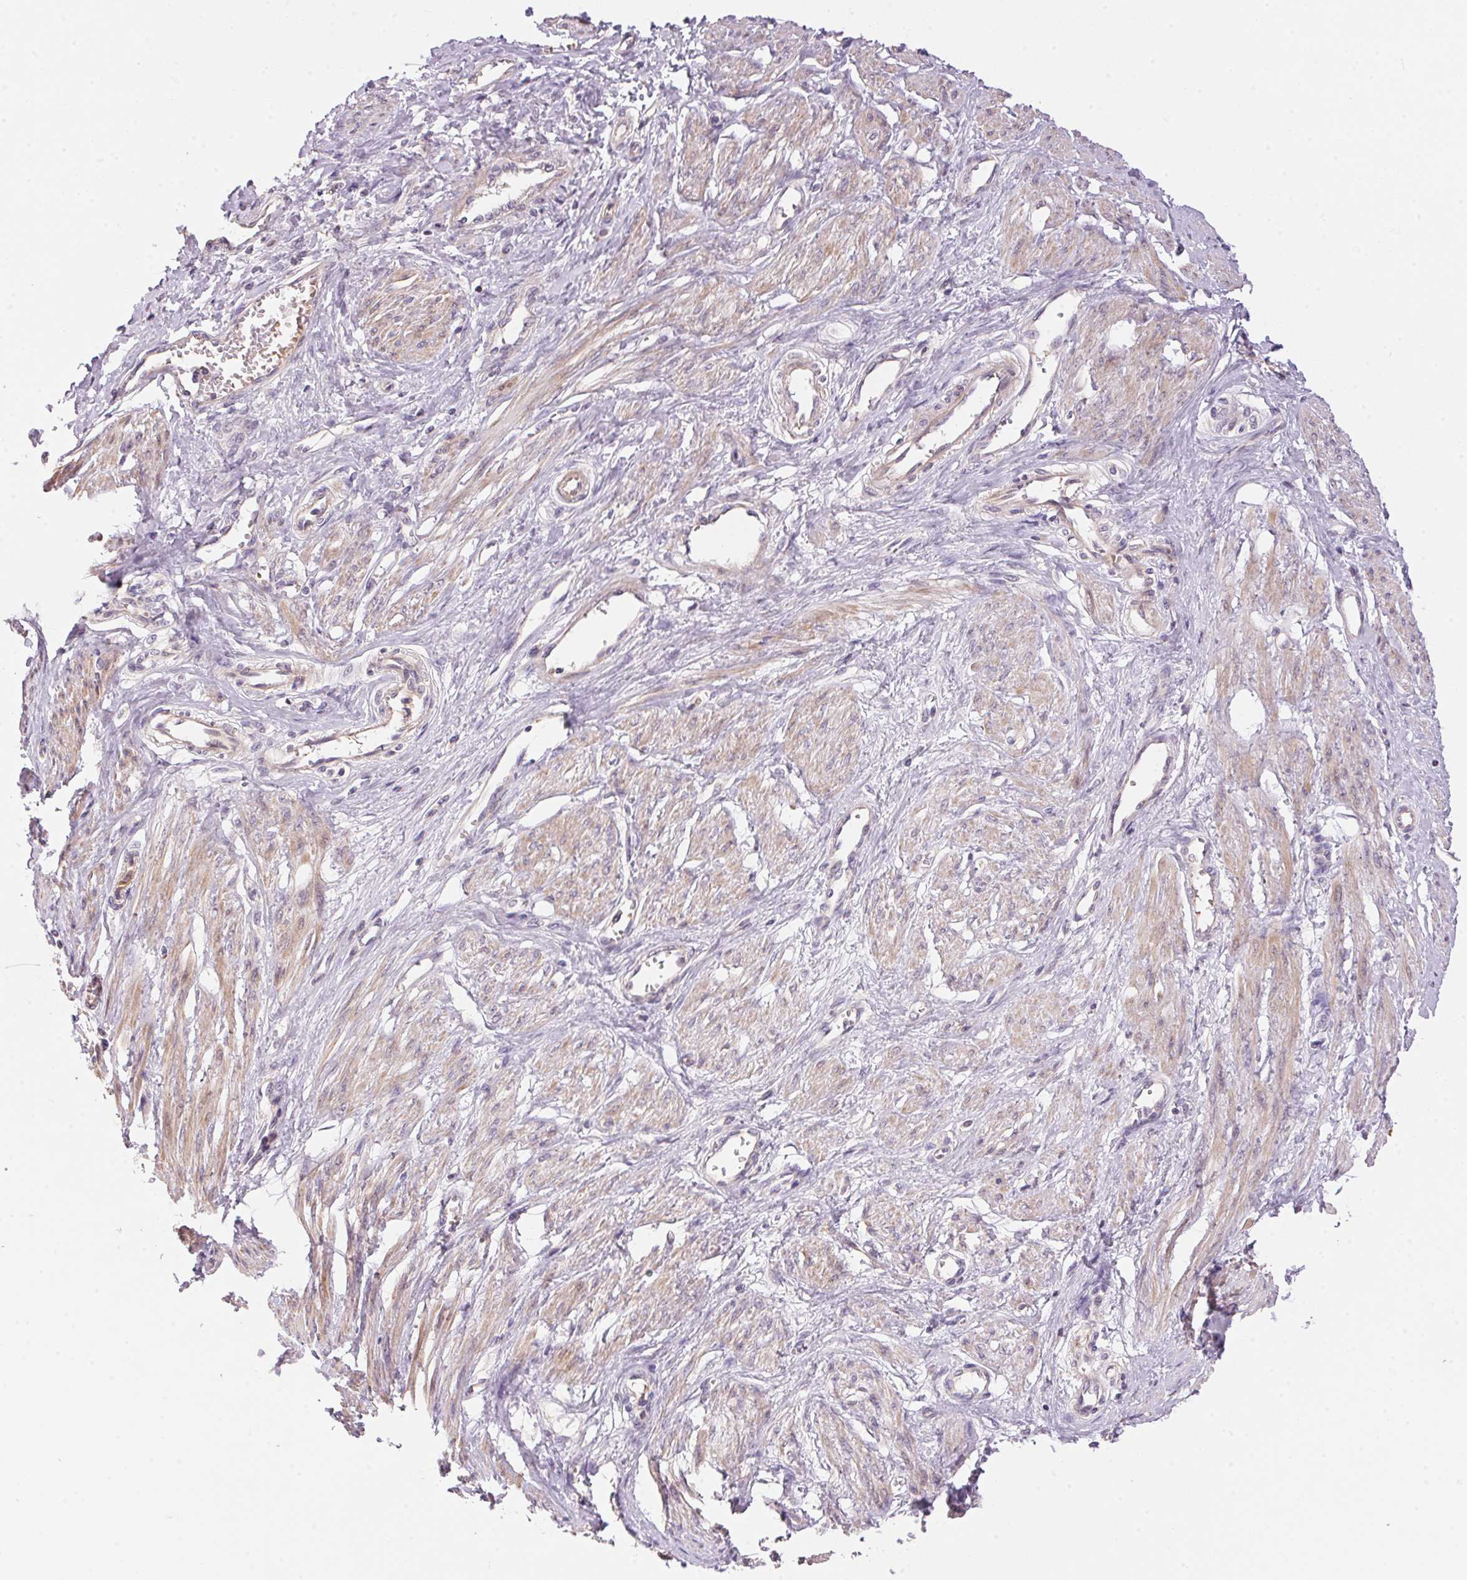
{"staining": {"intensity": "weak", "quantity": "25%-75%", "location": "cytoplasmic/membranous"}, "tissue": "smooth muscle", "cell_type": "Smooth muscle cells", "image_type": "normal", "snomed": [{"axis": "morphology", "description": "Normal tissue, NOS"}, {"axis": "topography", "description": "Smooth muscle"}, {"axis": "topography", "description": "Uterus"}], "caption": "DAB (3,3'-diaminobenzidine) immunohistochemical staining of unremarkable human smooth muscle shows weak cytoplasmic/membranous protein positivity in approximately 25%-75% of smooth muscle cells. (brown staining indicates protein expression, while blue staining denotes nuclei).", "gene": "UNC13B", "patient": {"sex": "female", "age": 39}}